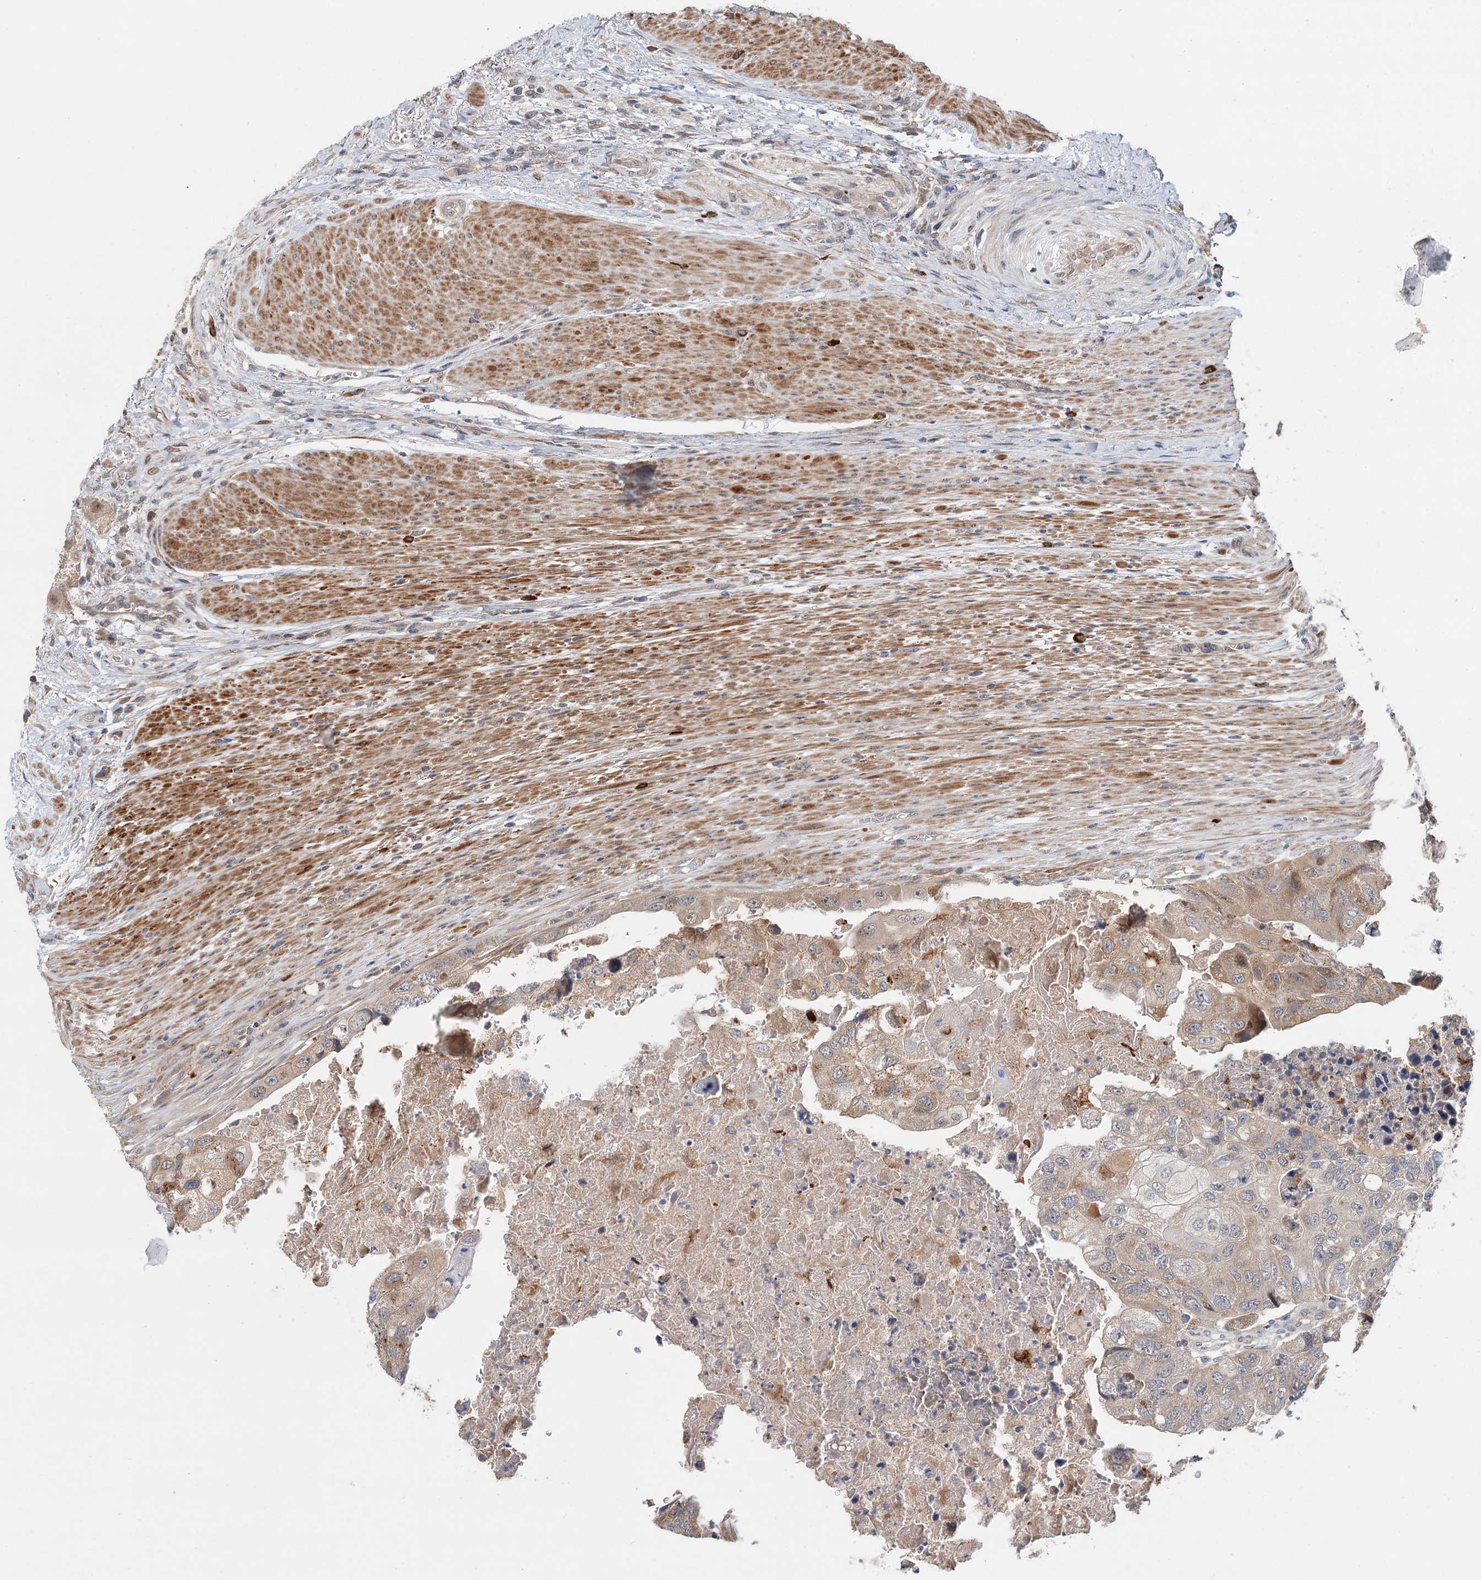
{"staining": {"intensity": "weak", "quantity": "<25%", "location": "cytoplasmic/membranous"}, "tissue": "colorectal cancer", "cell_type": "Tumor cells", "image_type": "cancer", "snomed": [{"axis": "morphology", "description": "Adenocarcinoma, NOS"}, {"axis": "topography", "description": "Rectum"}], "caption": "Tumor cells show no significant protein staining in colorectal cancer (adenocarcinoma).", "gene": "AP3B1", "patient": {"sex": "male", "age": 63}}